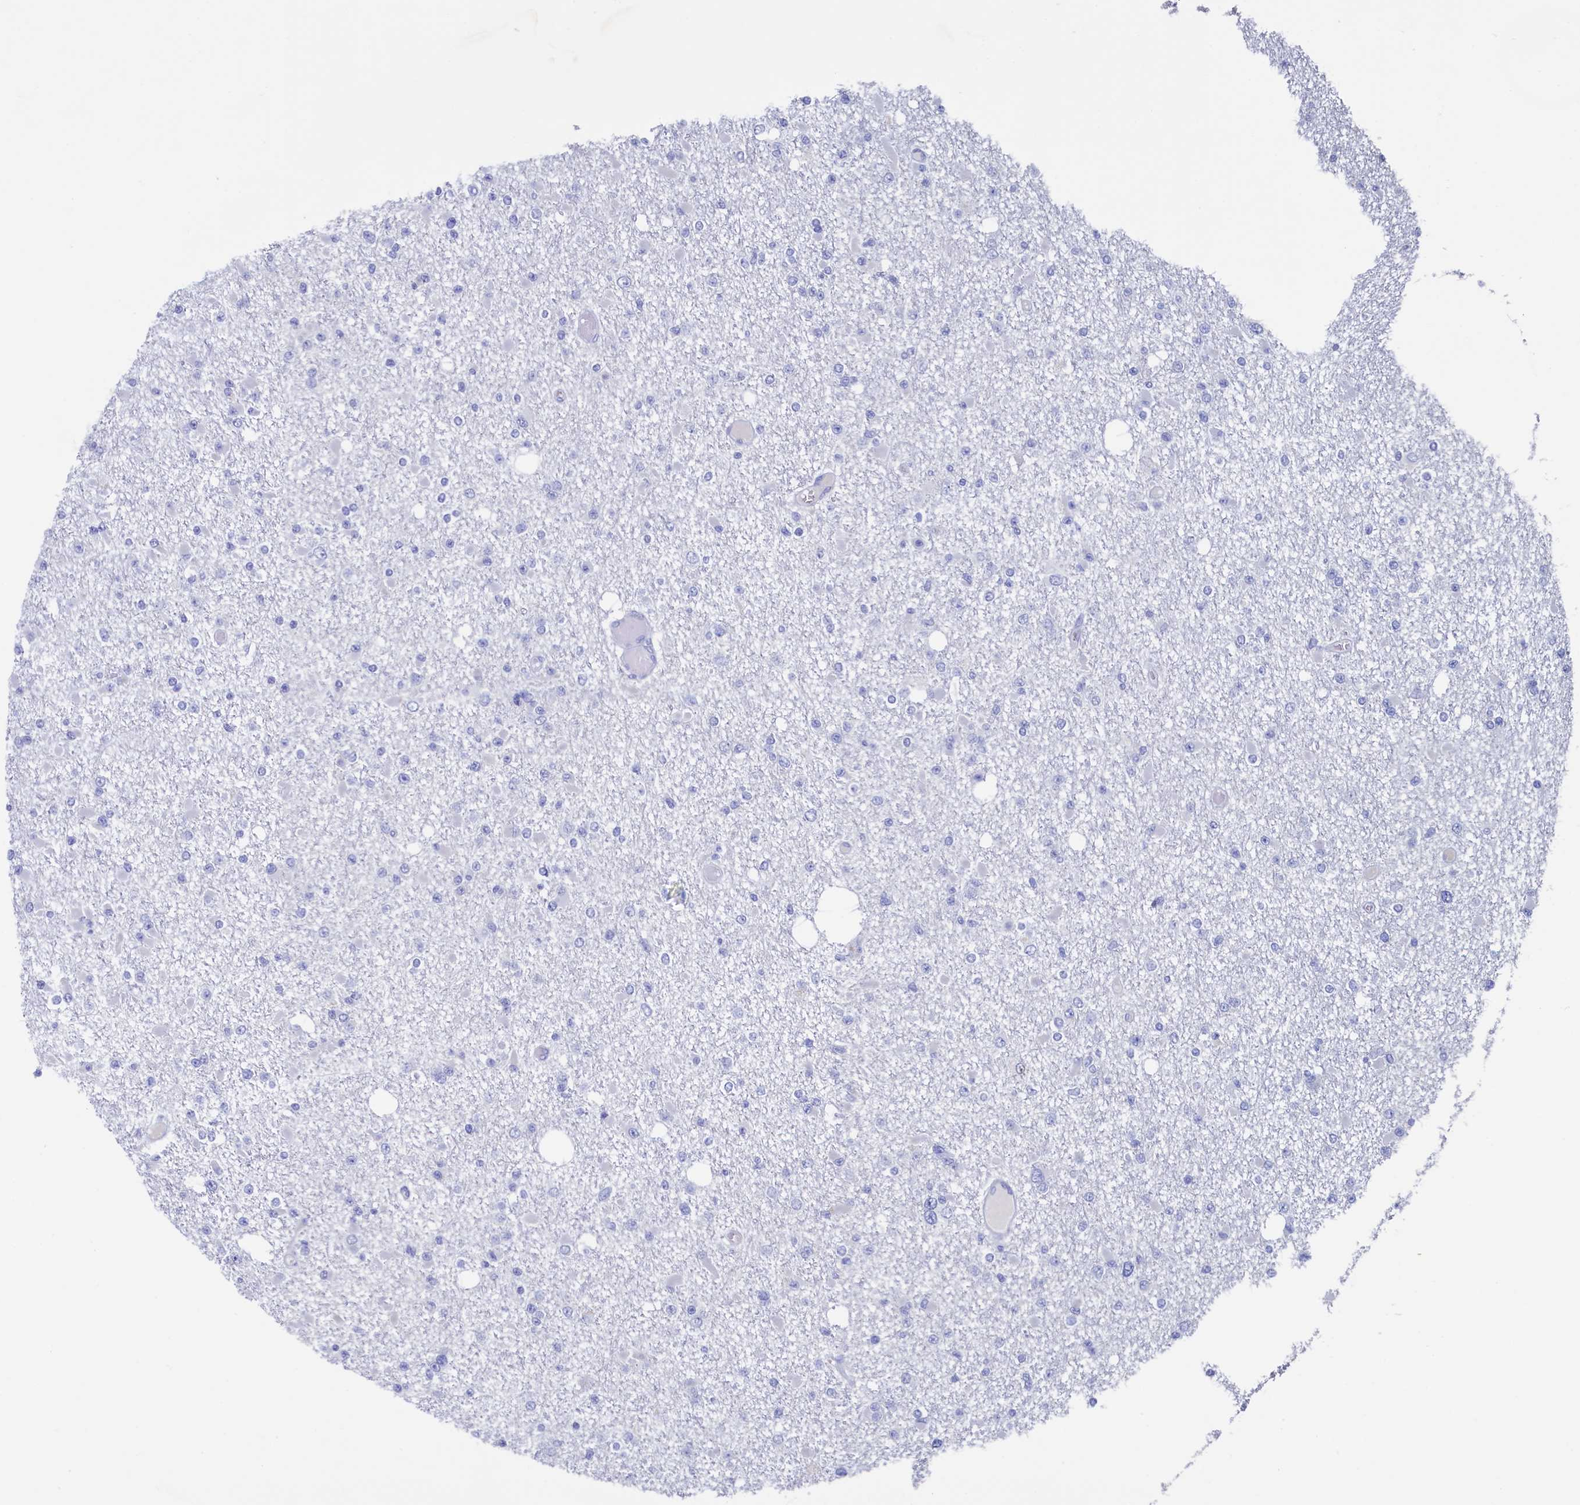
{"staining": {"intensity": "negative", "quantity": "none", "location": "none"}, "tissue": "glioma", "cell_type": "Tumor cells", "image_type": "cancer", "snomed": [{"axis": "morphology", "description": "Glioma, malignant, Low grade"}, {"axis": "topography", "description": "Brain"}], "caption": "Malignant low-grade glioma was stained to show a protein in brown. There is no significant staining in tumor cells. Nuclei are stained in blue.", "gene": "CBLIF", "patient": {"sex": "female", "age": 22}}